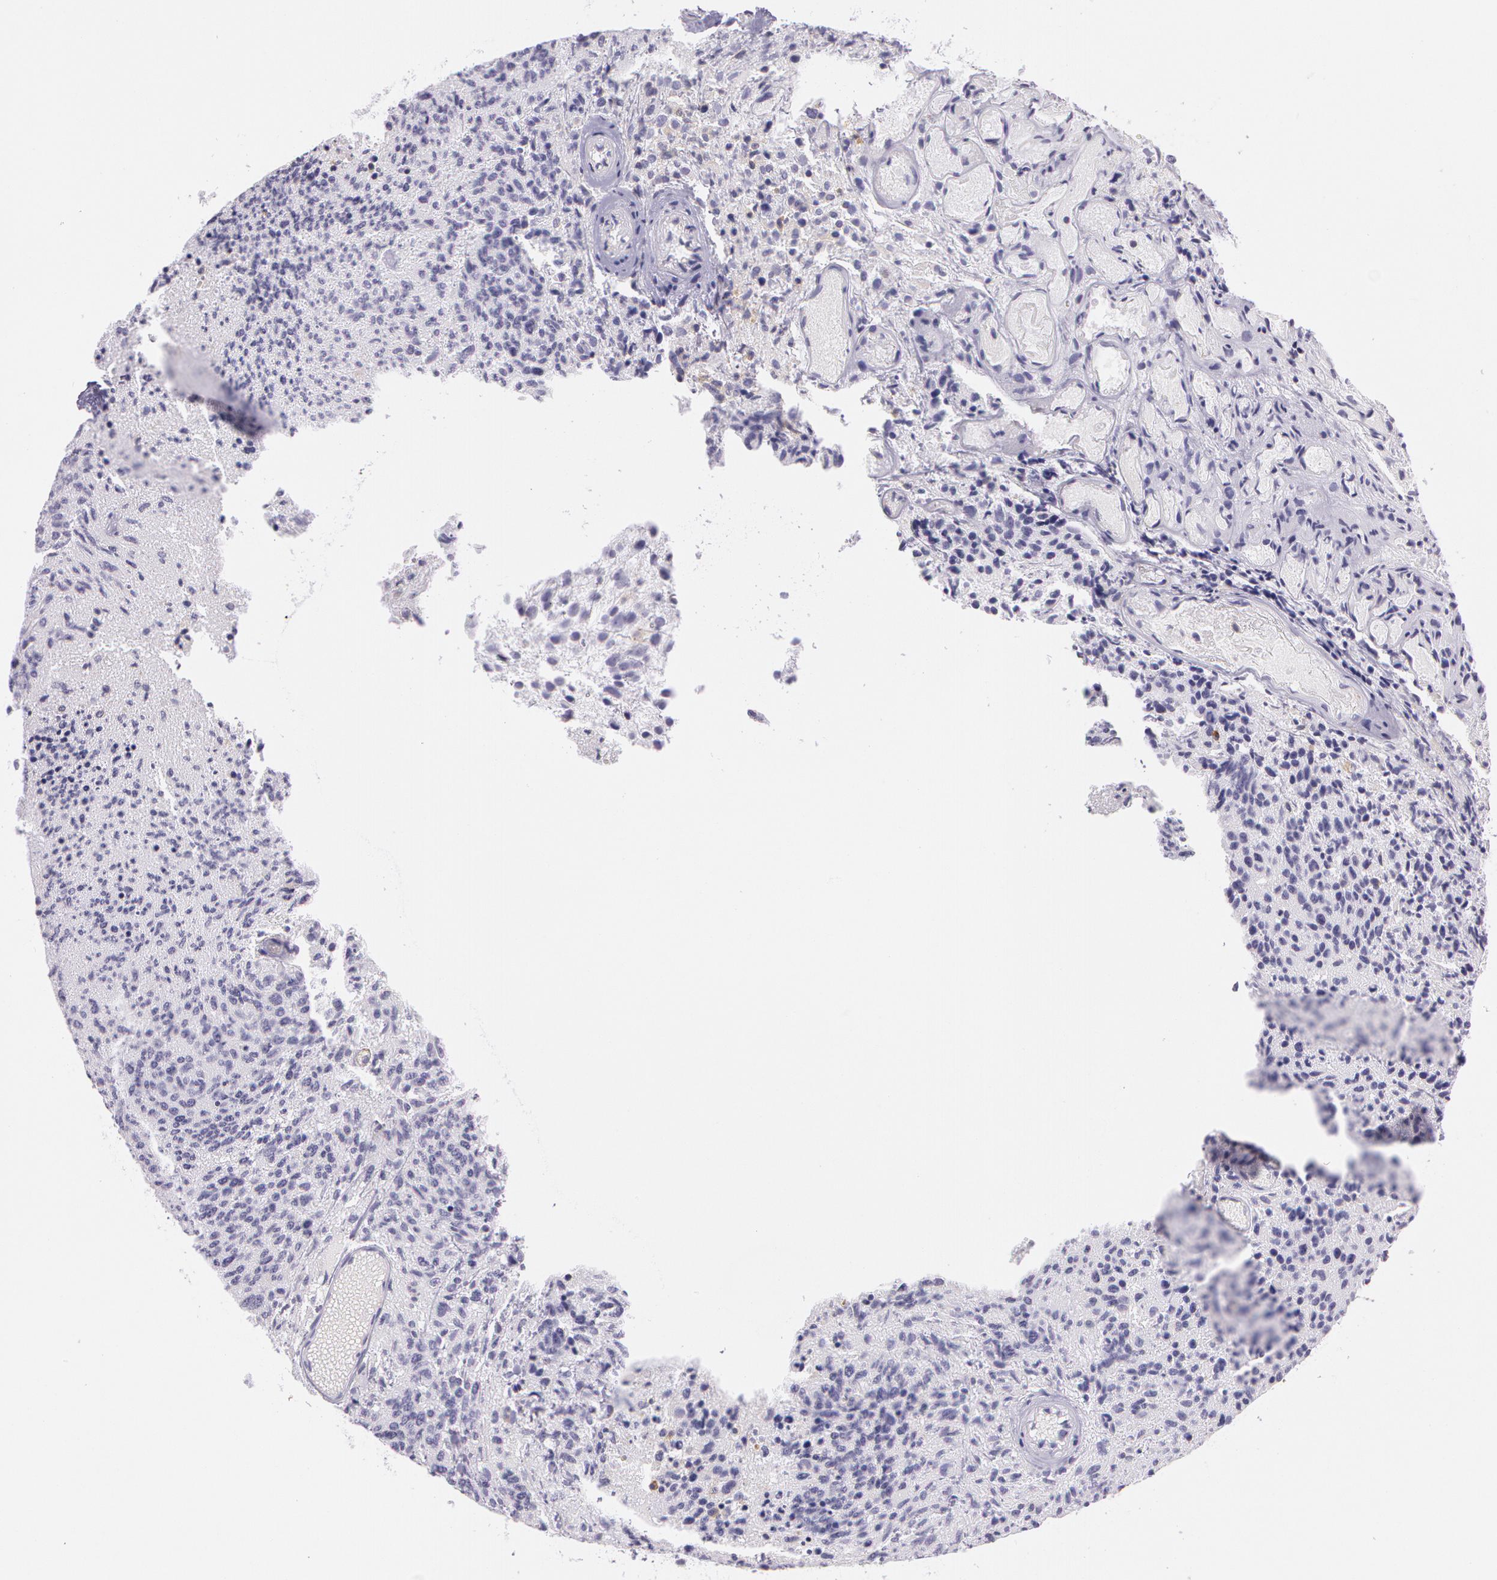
{"staining": {"intensity": "negative", "quantity": "none", "location": "none"}, "tissue": "glioma", "cell_type": "Tumor cells", "image_type": "cancer", "snomed": [{"axis": "morphology", "description": "Glioma, malignant, High grade"}, {"axis": "topography", "description": "Brain"}], "caption": "Histopathology image shows no protein positivity in tumor cells of malignant high-grade glioma tissue.", "gene": "LY75", "patient": {"sex": "male", "age": 36}}